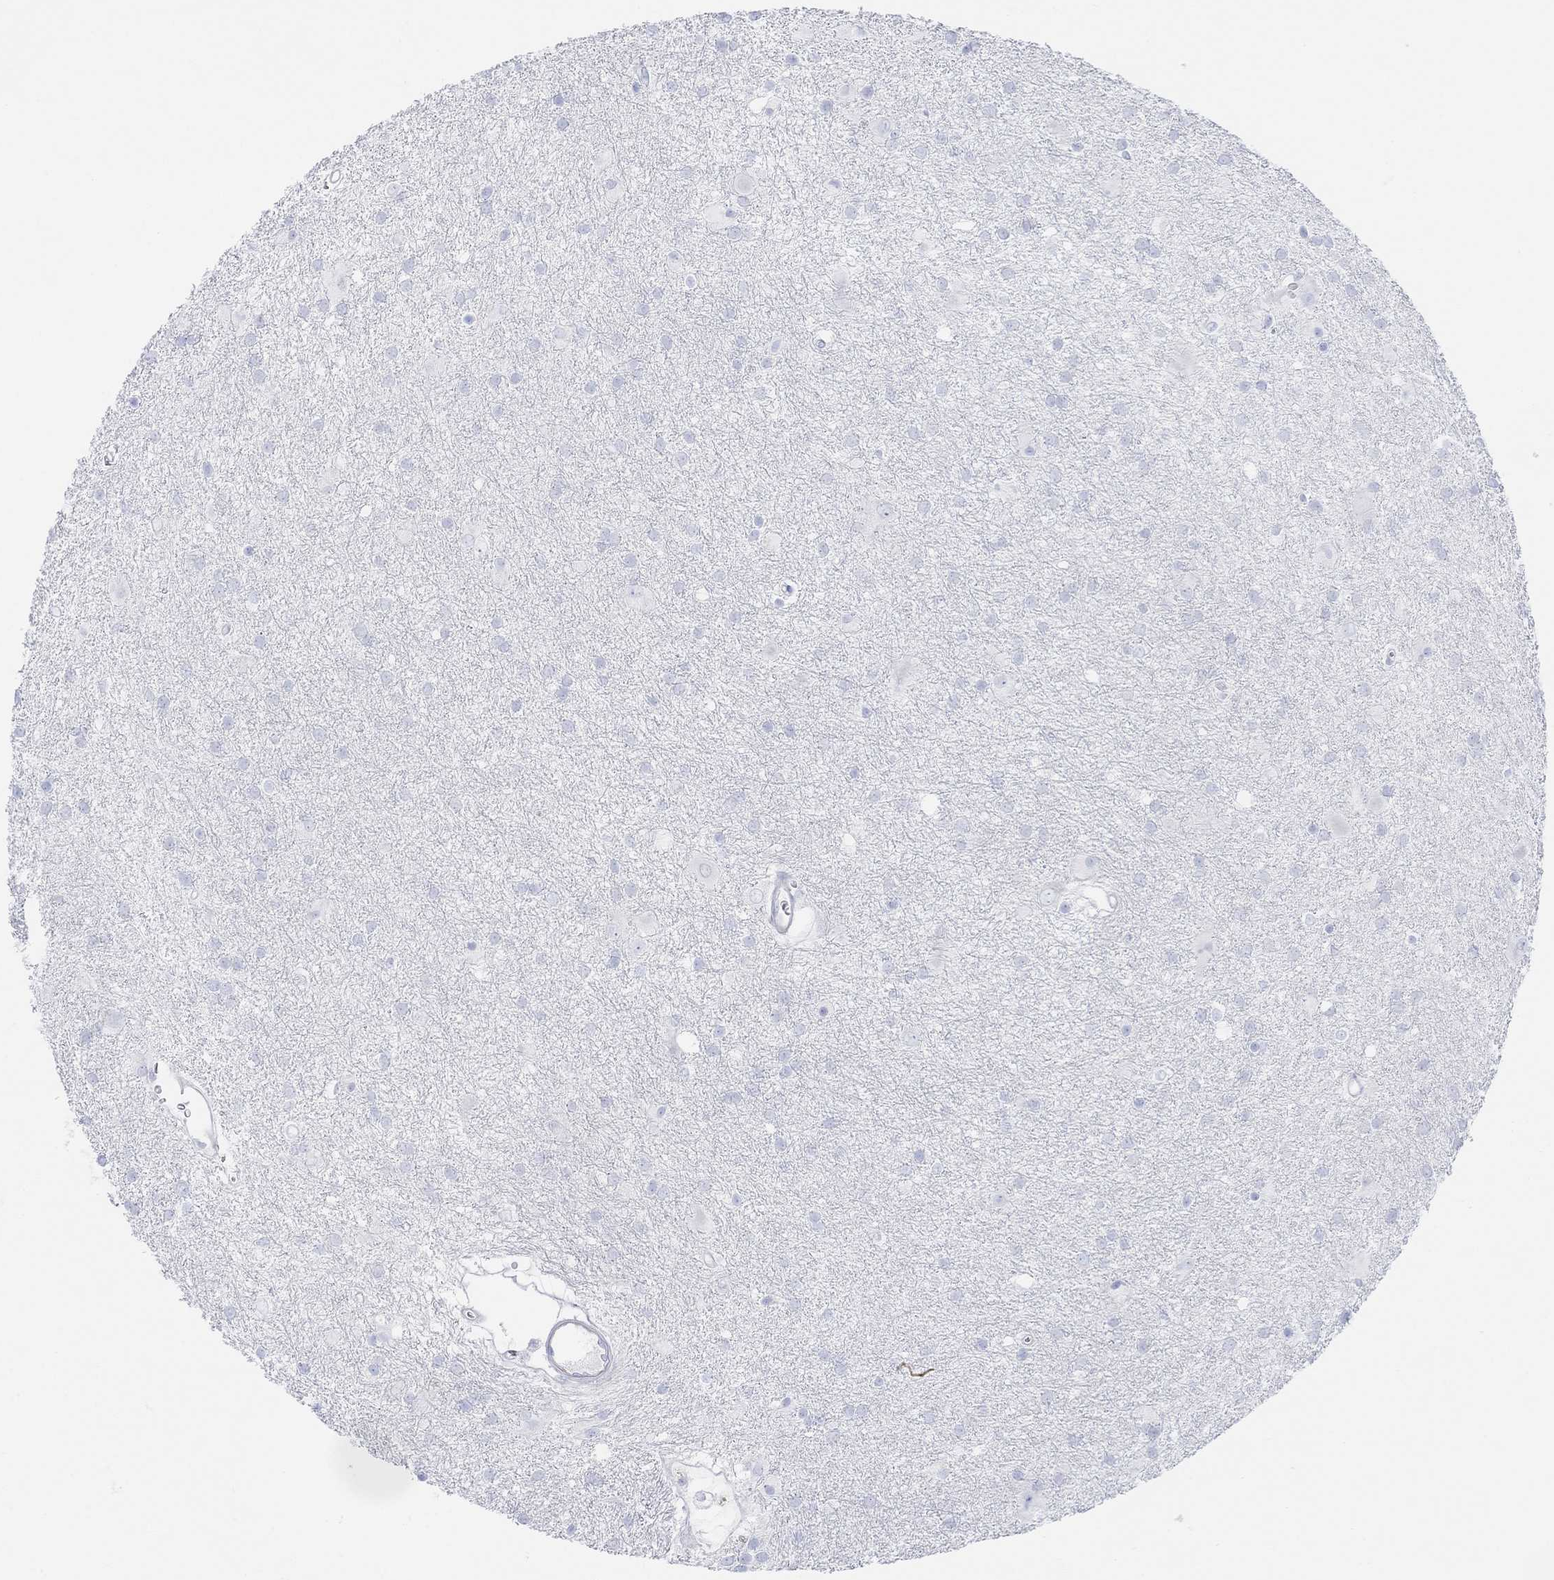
{"staining": {"intensity": "negative", "quantity": "none", "location": "none"}, "tissue": "glioma", "cell_type": "Tumor cells", "image_type": "cancer", "snomed": [{"axis": "morphology", "description": "Glioma, malignant, Low grade"}, {"axis": "topography", "description": "Brain"}], "caption": "There is no significant positivity in tumor cells of low-grade glioma (malignant).", "gene": "GNG13", "patient": {"sex": "male", "age": 58}}